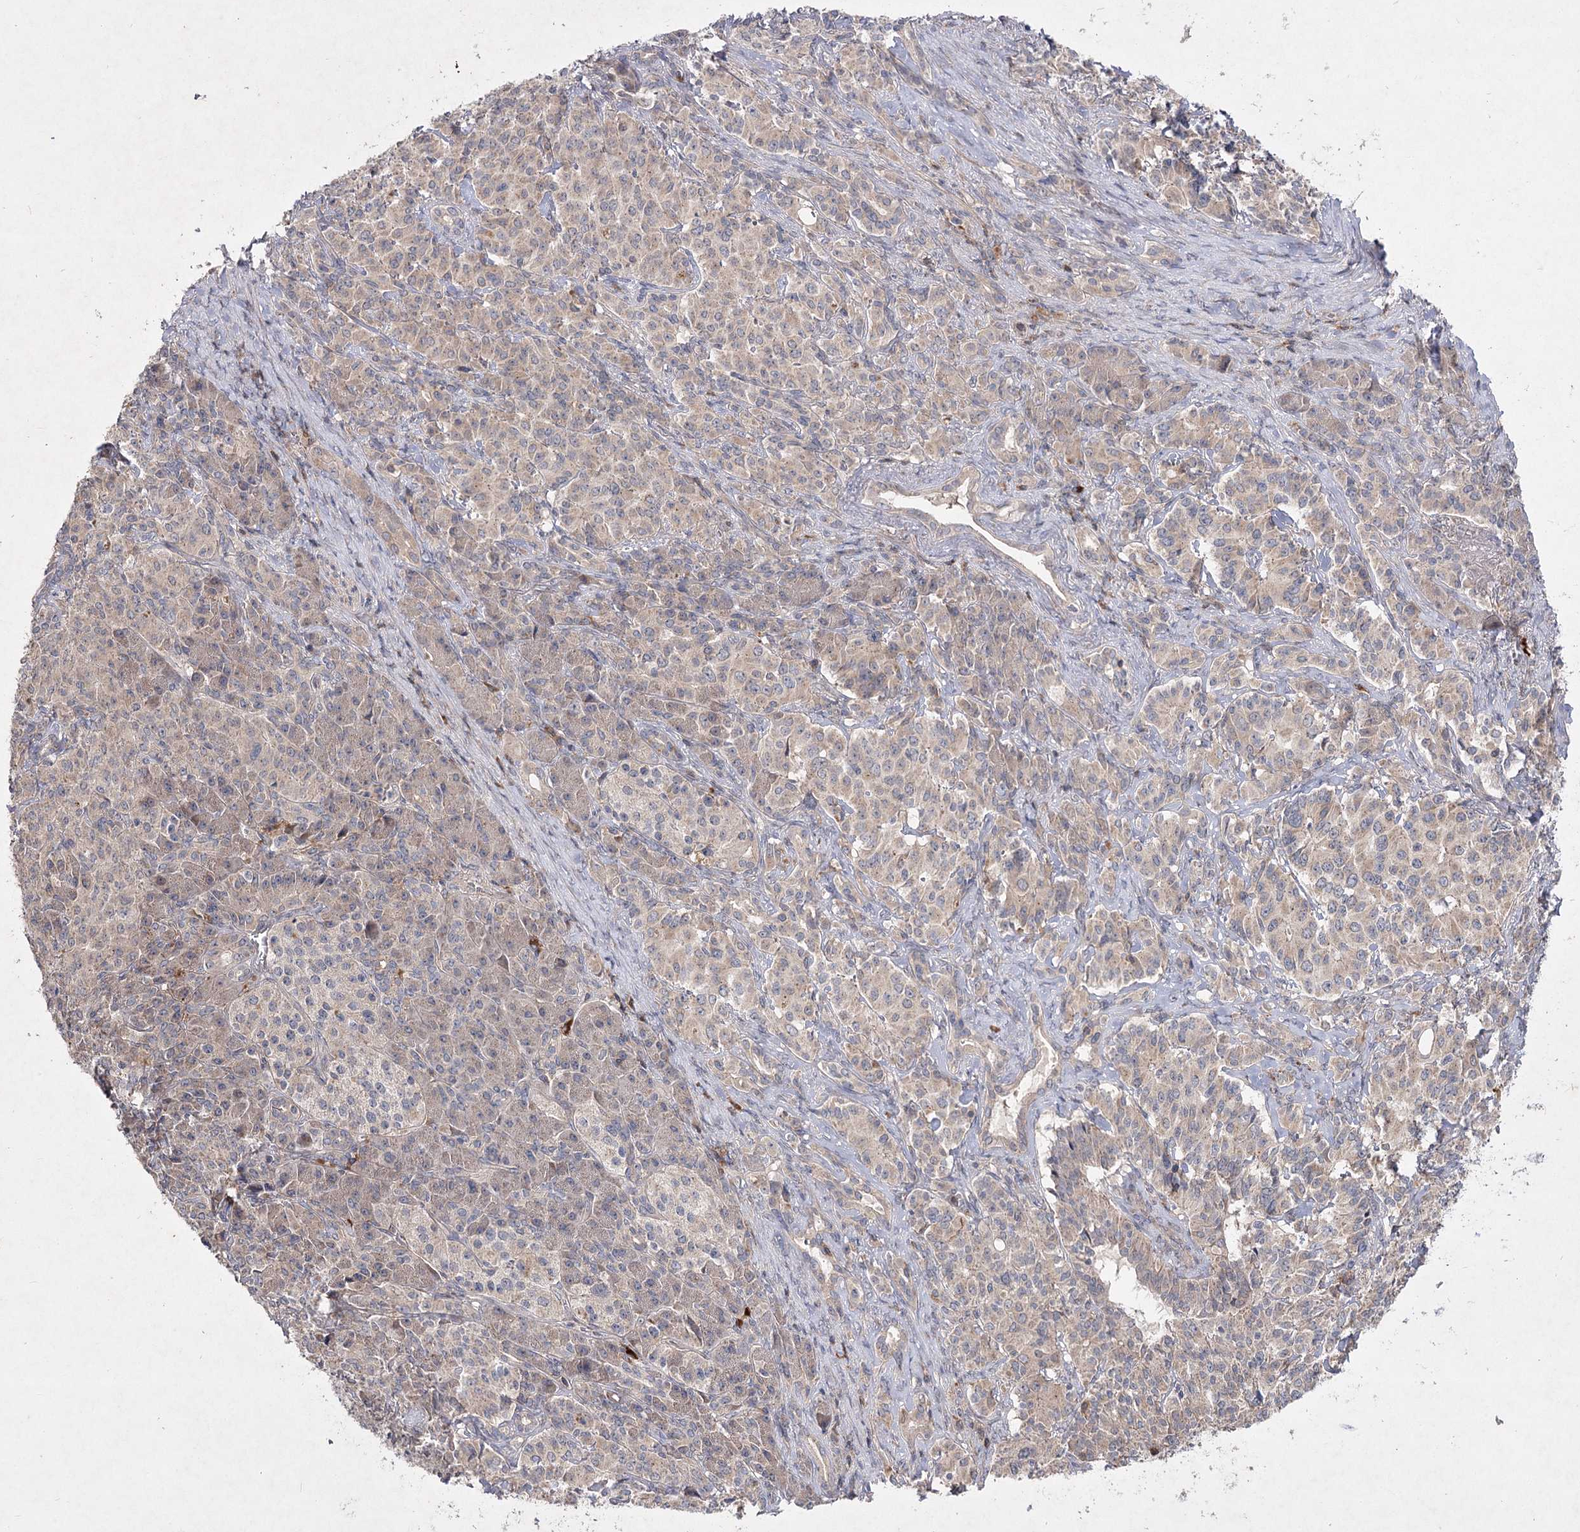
{"staining": {"intensity": "weak", "quantity": "25%-75%", "location": "cytoplasmic/membranous"}, "tissue": "pancreatic cancer", "cell_type": "Tumor cells", "image_type": "cancer", "snomed": [{"axis": "morphology", "description": "Adenocarcinoma, NOS"}, {"axis": "topography", "description": "Pancreas"}], "caption": "Pancreatic cancer stained with a protein marker reveals weak staining in tumor cells.", "gene": "CIB2", "patient": {"sex": "female", "age": 74}}